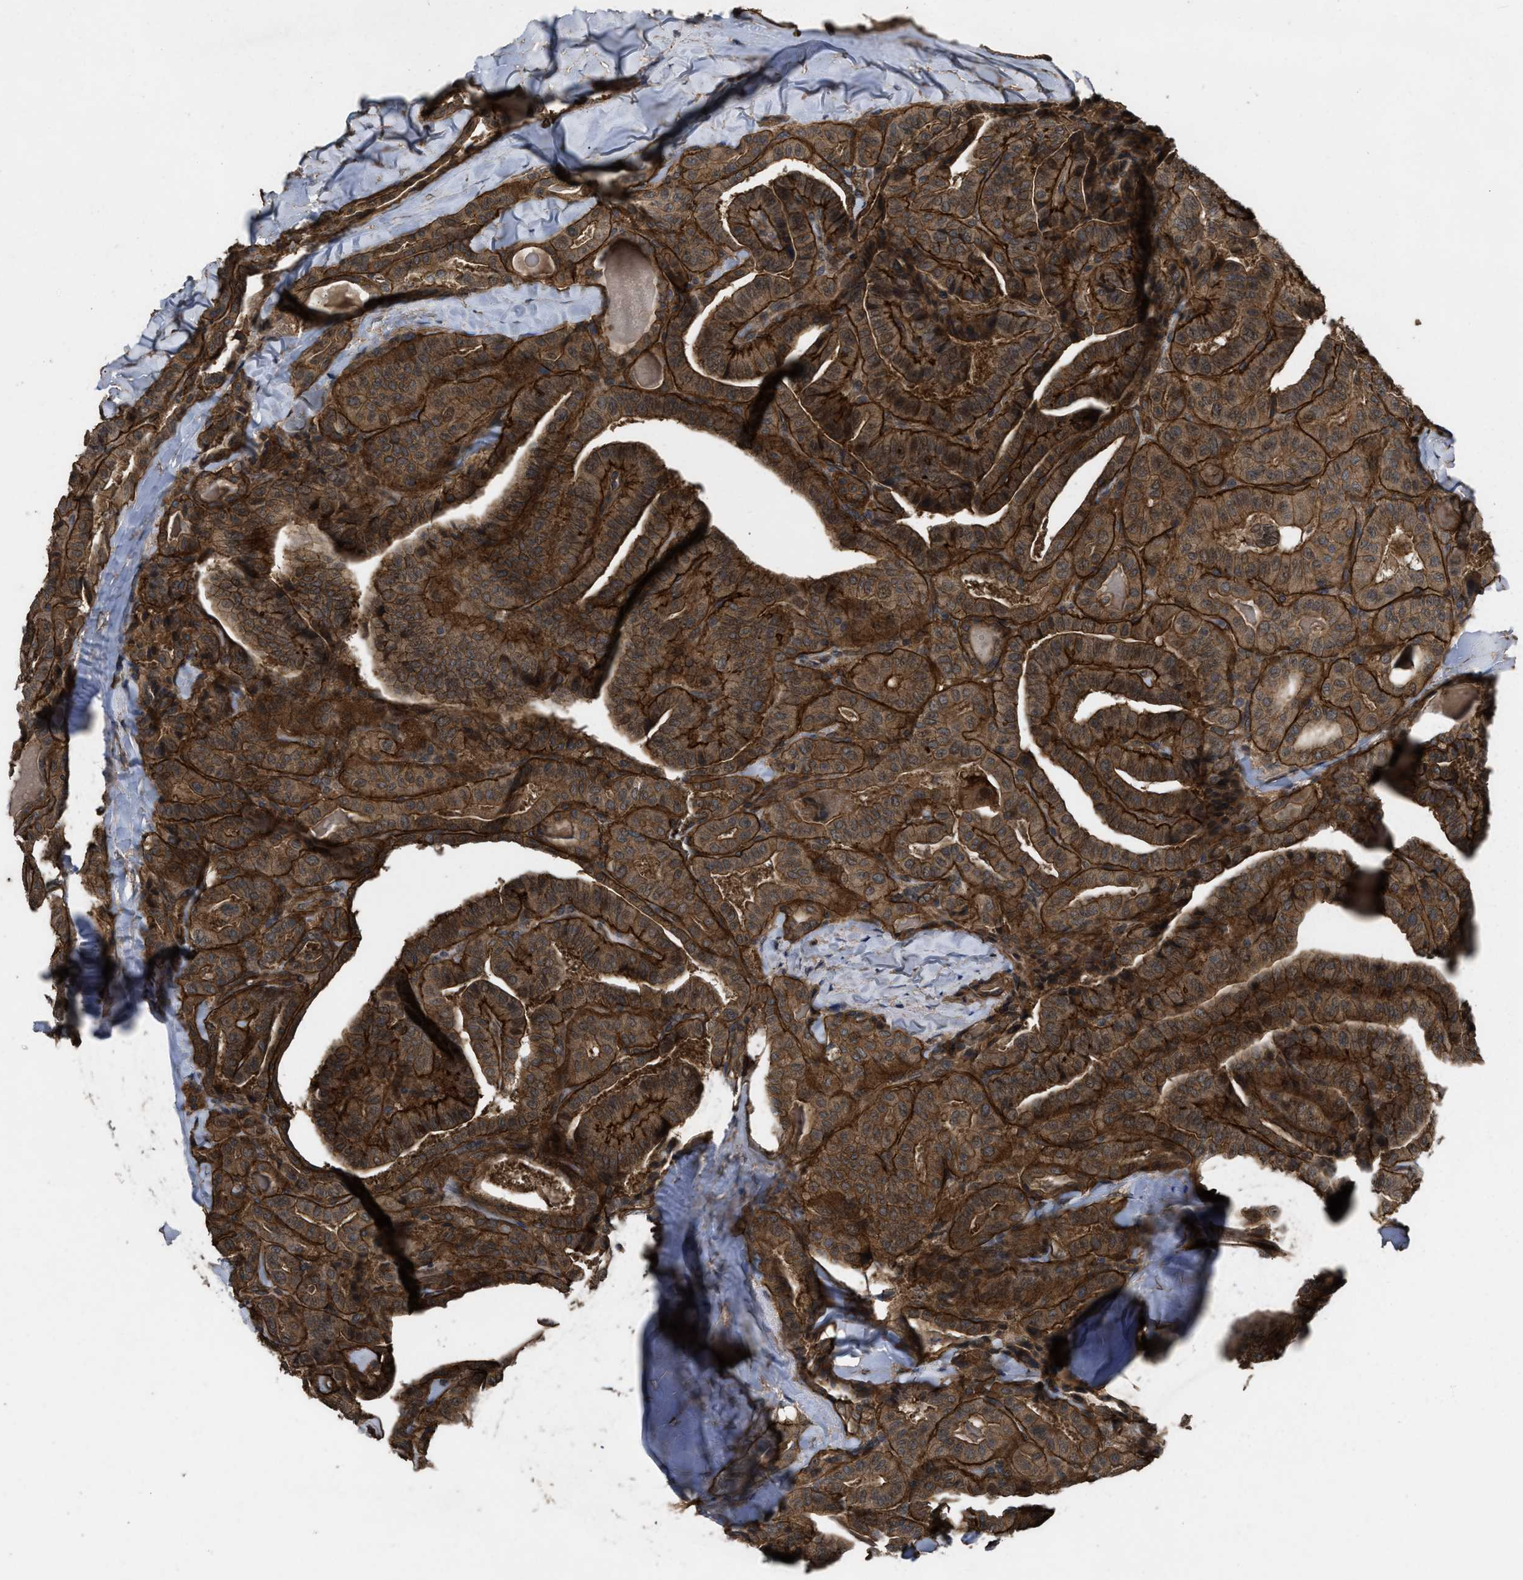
{"staining": {"intensity": "strong", "quantity": ">75%", "location": "cytoplasmic/membranous"}, "tissue": "thyroid cancer", "cell_type": "Tumor cells", "image_type": "cancer", "snomed": [{"axis": "morphology", "description": "Papillary adenocarcinoma, NOS"}, {"axis": "topography", "description": "Thyroid gland"}], "caption": "A high-resolution histopathology image shows IHC staining of thyroid papillary adenocarcinoma, which displays strong cytoplasmic/membranous staining in about >75% of tumor cells. (brown staining indicates protein expression, while blue staining denotes nuclei).", "gene": "UTRN", "patient": {"sex": "male", "age": 77}}